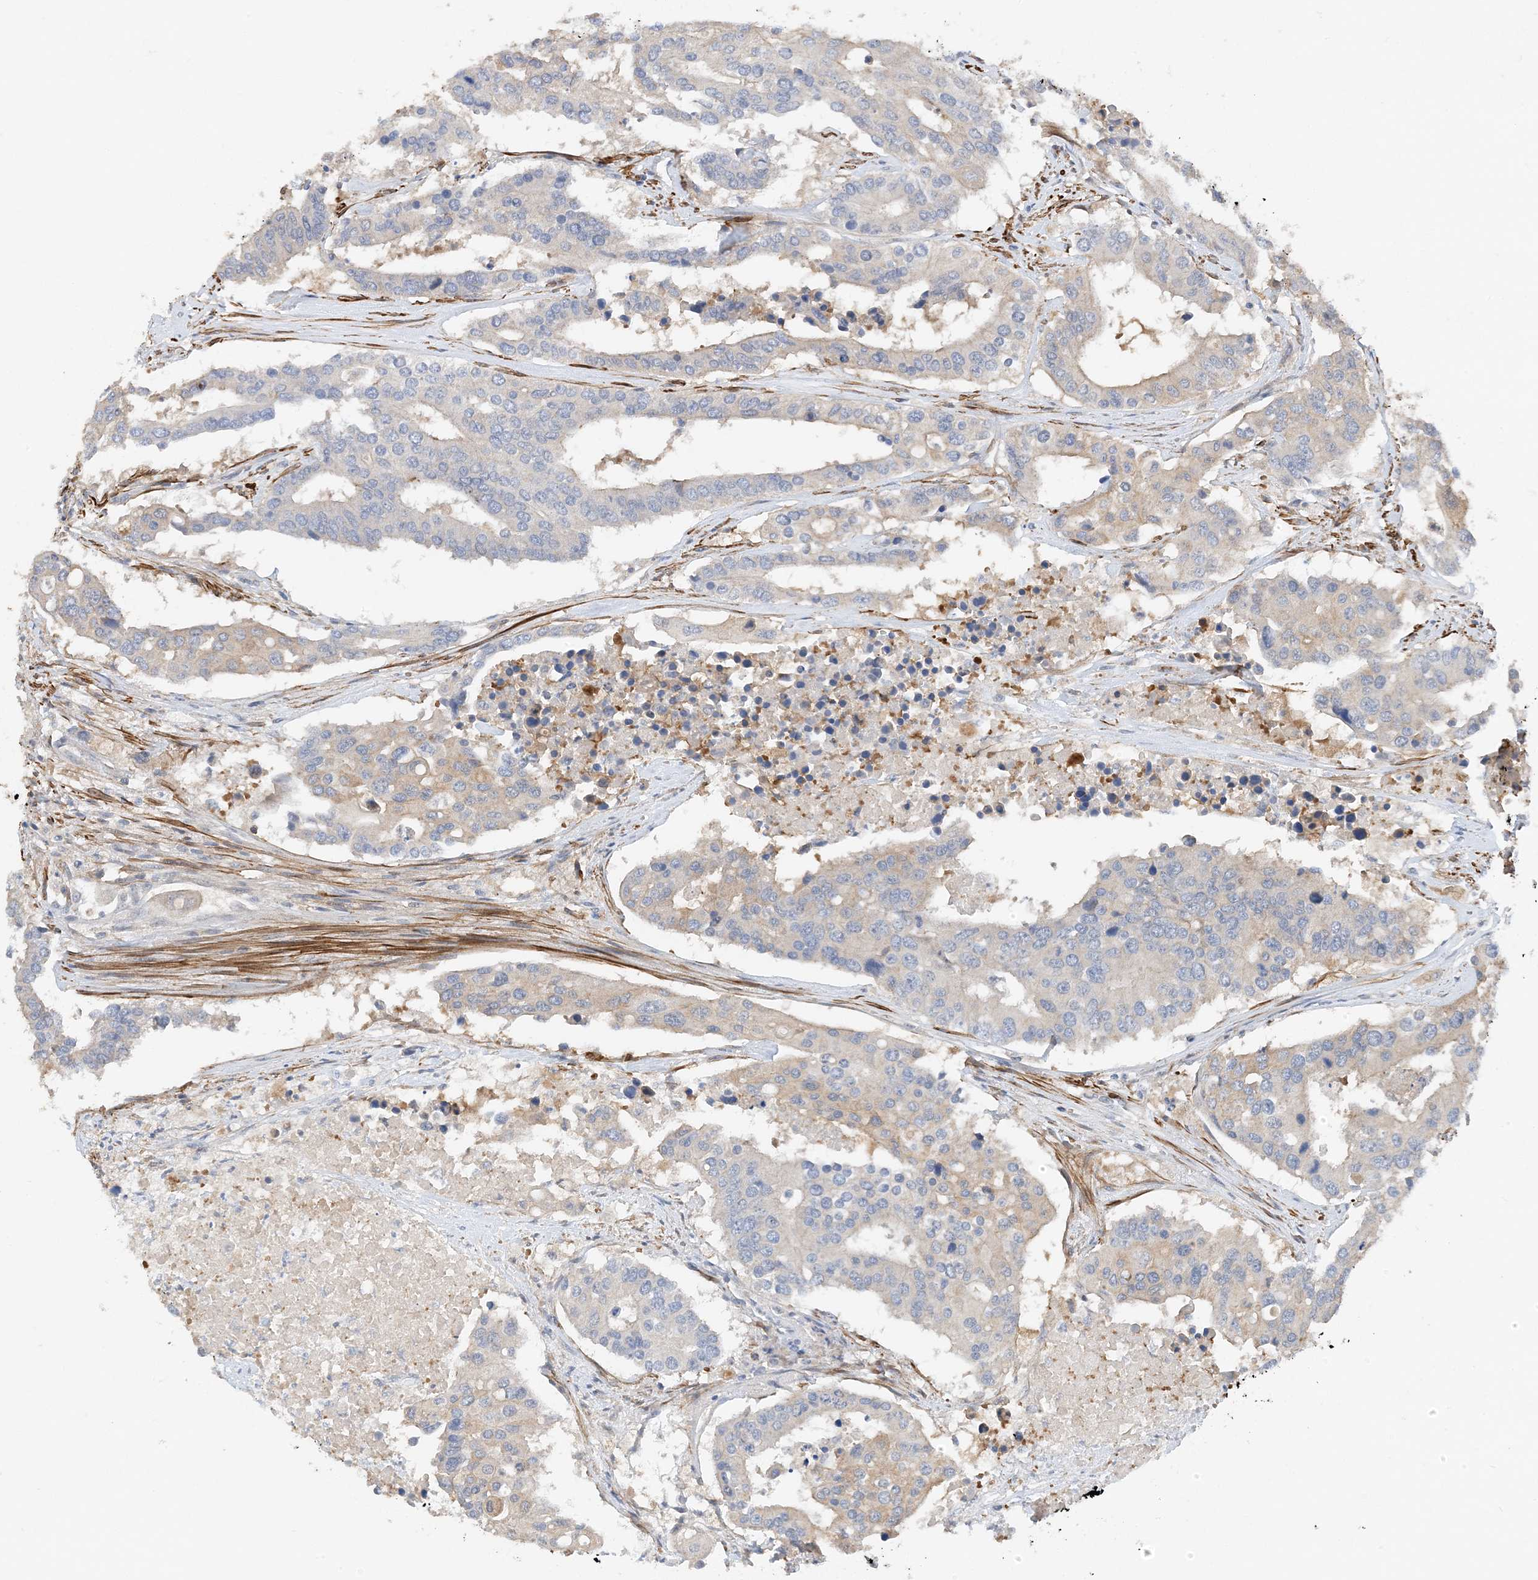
{"staining": {"intensity": "weak", "quantity": "25%-75%", "location": "cytoplasmic/membranous"}, "tissue": "colorectal cancer", "cell_type": "Tumor cells", "image_type": "cancer", "snomed": [{"axis": "morphology", "description": "Adenocarcinoma, NOS"}, {"axis": "topography", "description": "Colon"}], "caption": "Immunohistochemical staining of colorectal adenocarcinoma exhibits low levels of weak cytoplasmic/membranous protein staining in about 25%-75% of tumor cells. Immunohistochemistry stains the protein of interest in brown and the nuclei are stained blue.", "gene": "KIFBP", "patient": {"sex": "male", "age": 77}}